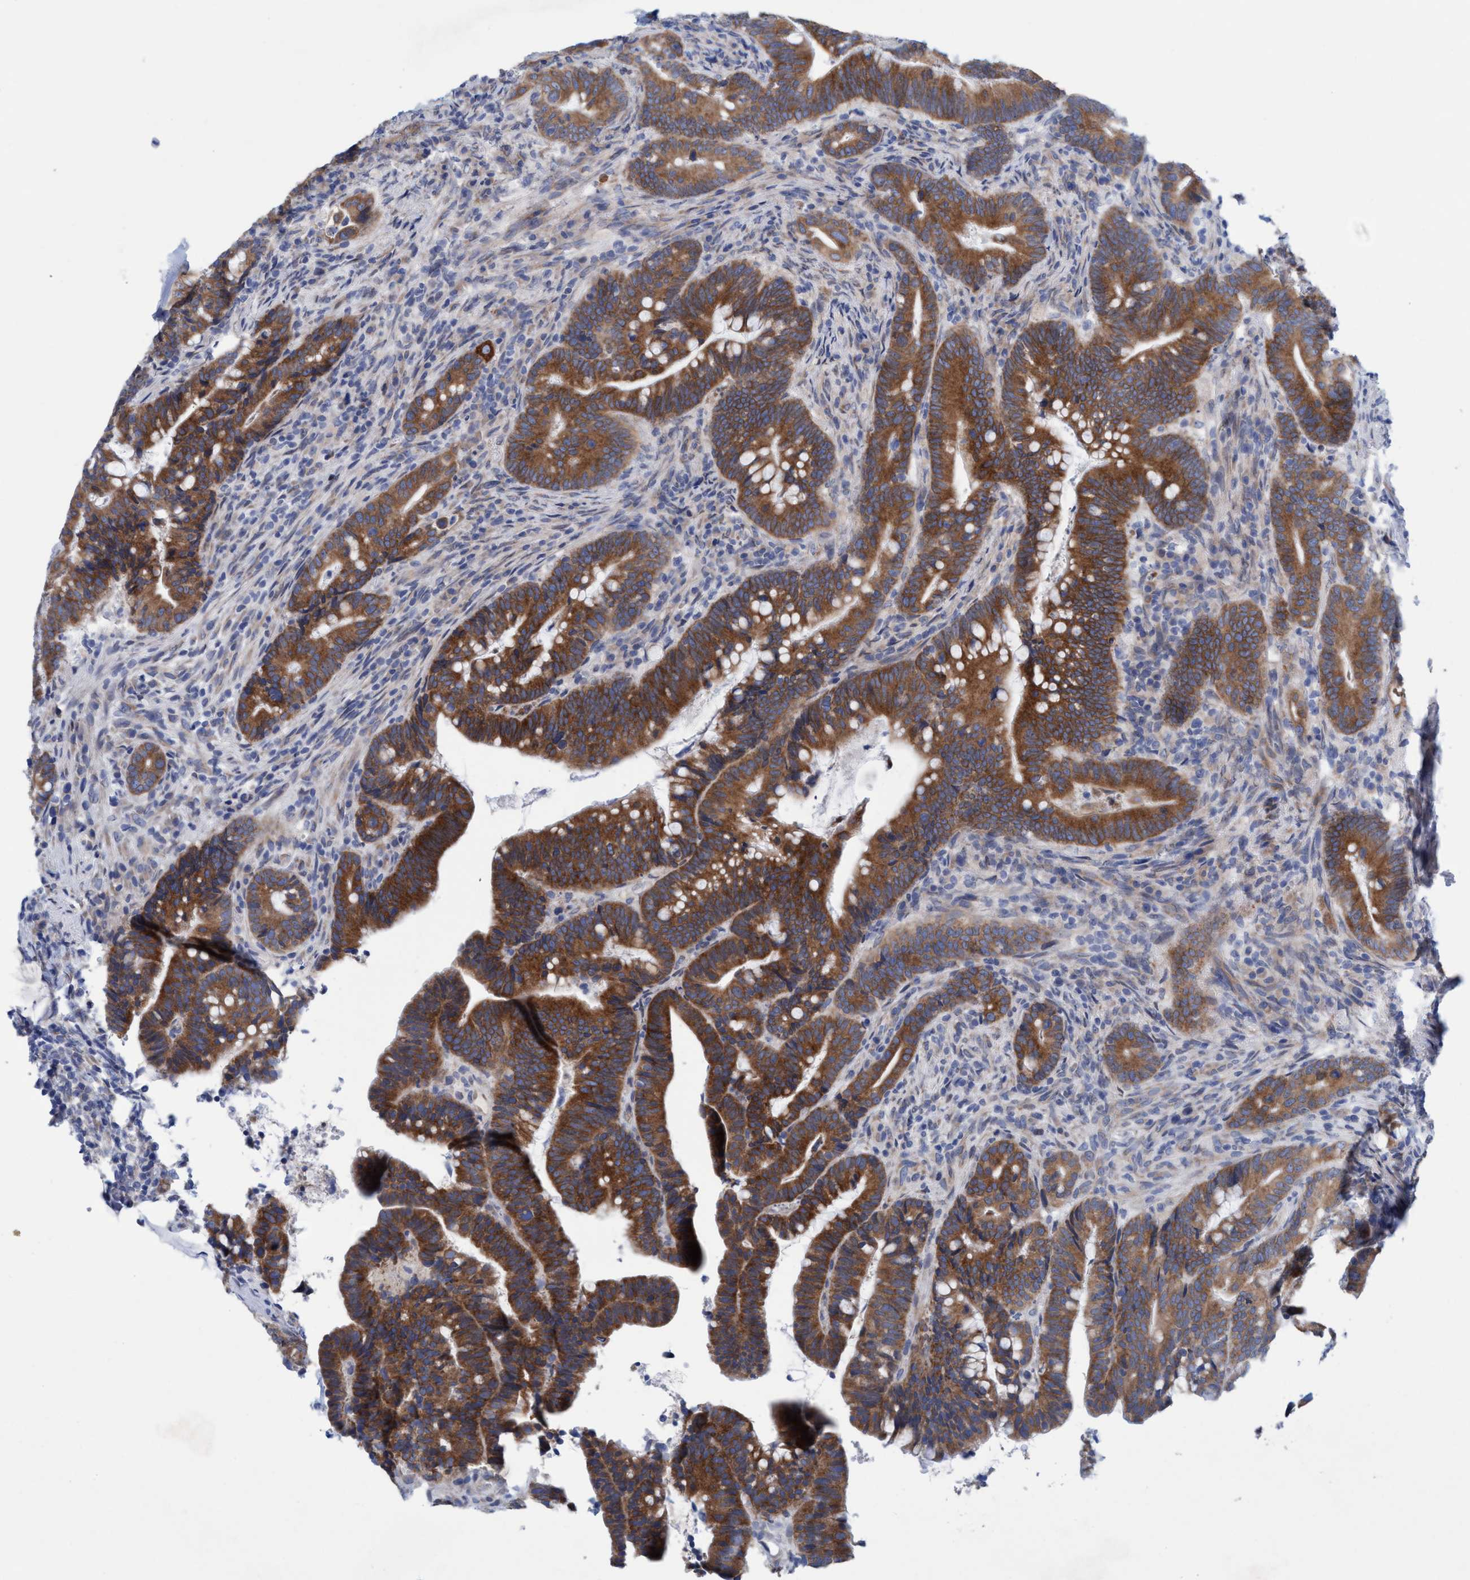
{"staining": {"intensity": "strong", "quantity": ">75%", "location": "cytoplasmic/membranous"}, "tissue": "colorectal cancer", "cell_type": "Tumor cells", "image_type": "cancer", "snomed": [{"axis": "morphology", "description": "Adenocarcinoma, NOS"}, {"axis": "topography", "description": "Colon"}], "caption": "Immunohistochemical staining of human colorectal cancer (adenocarcinoma) shows high levels of strong cytoplasmic/membranous positivity in about >75% of tumor cells.", "gene": "RSAD1", "patient": {"sex": "female", "age": 66}}